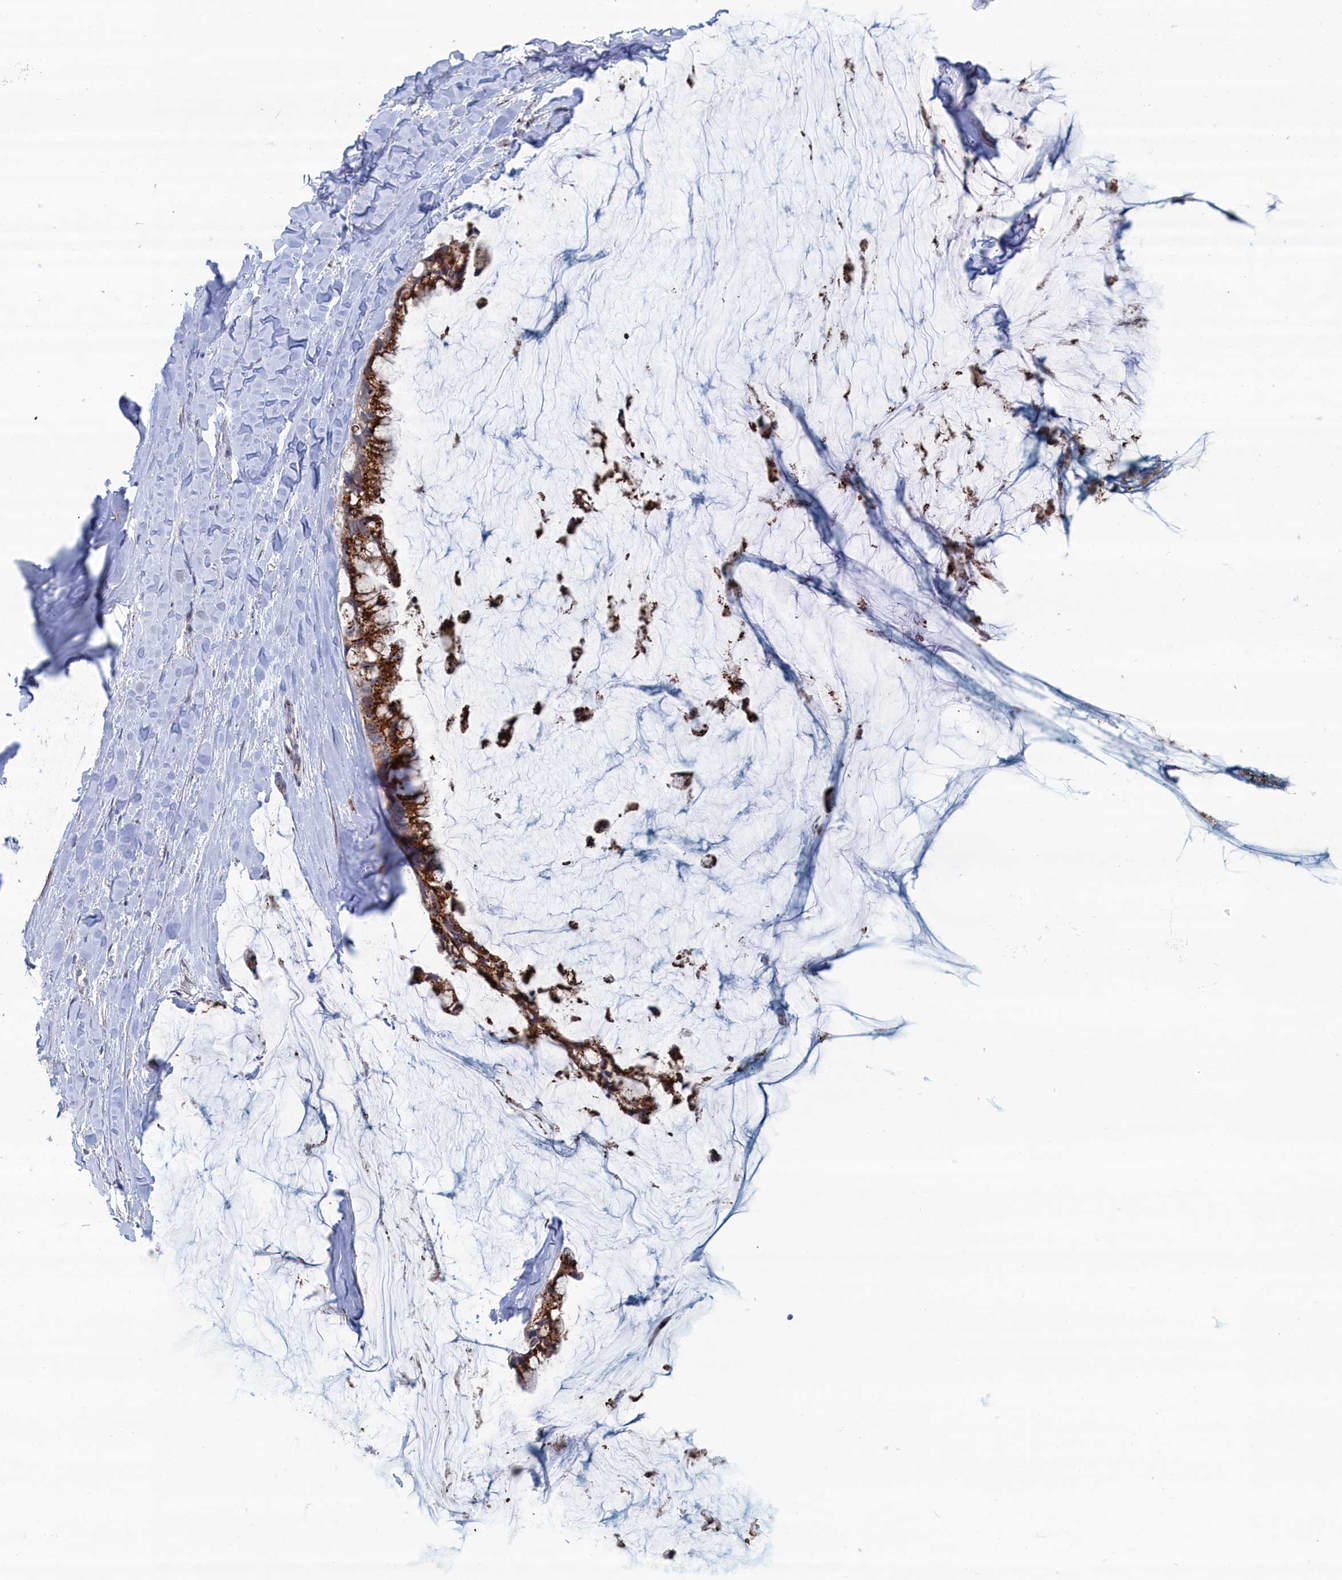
{"staining": {"intensity": "strong", "quantity": ">75%", "location": "cytoplasmic/membranous"}, "tissue": "ovarian cancer", "cell_type": "Tumor cells", "image_type": "cancer", "snomed": [{"axis": "morphology", "description": "Cystadenocarcinoma, mucinous, NOS"}, {"axis": "topography", "description": "Ovary"}], "caption": "IHC micrograph of ovarian mucinous cystadenocarcinoma stained for a protein (brown), which exhibits high levels of strong cytoplasmic/membranous positivity in approximately >75% of tumor cells.", "gene": "IRX1", "patient": {"sex": "female", "age": 39}}